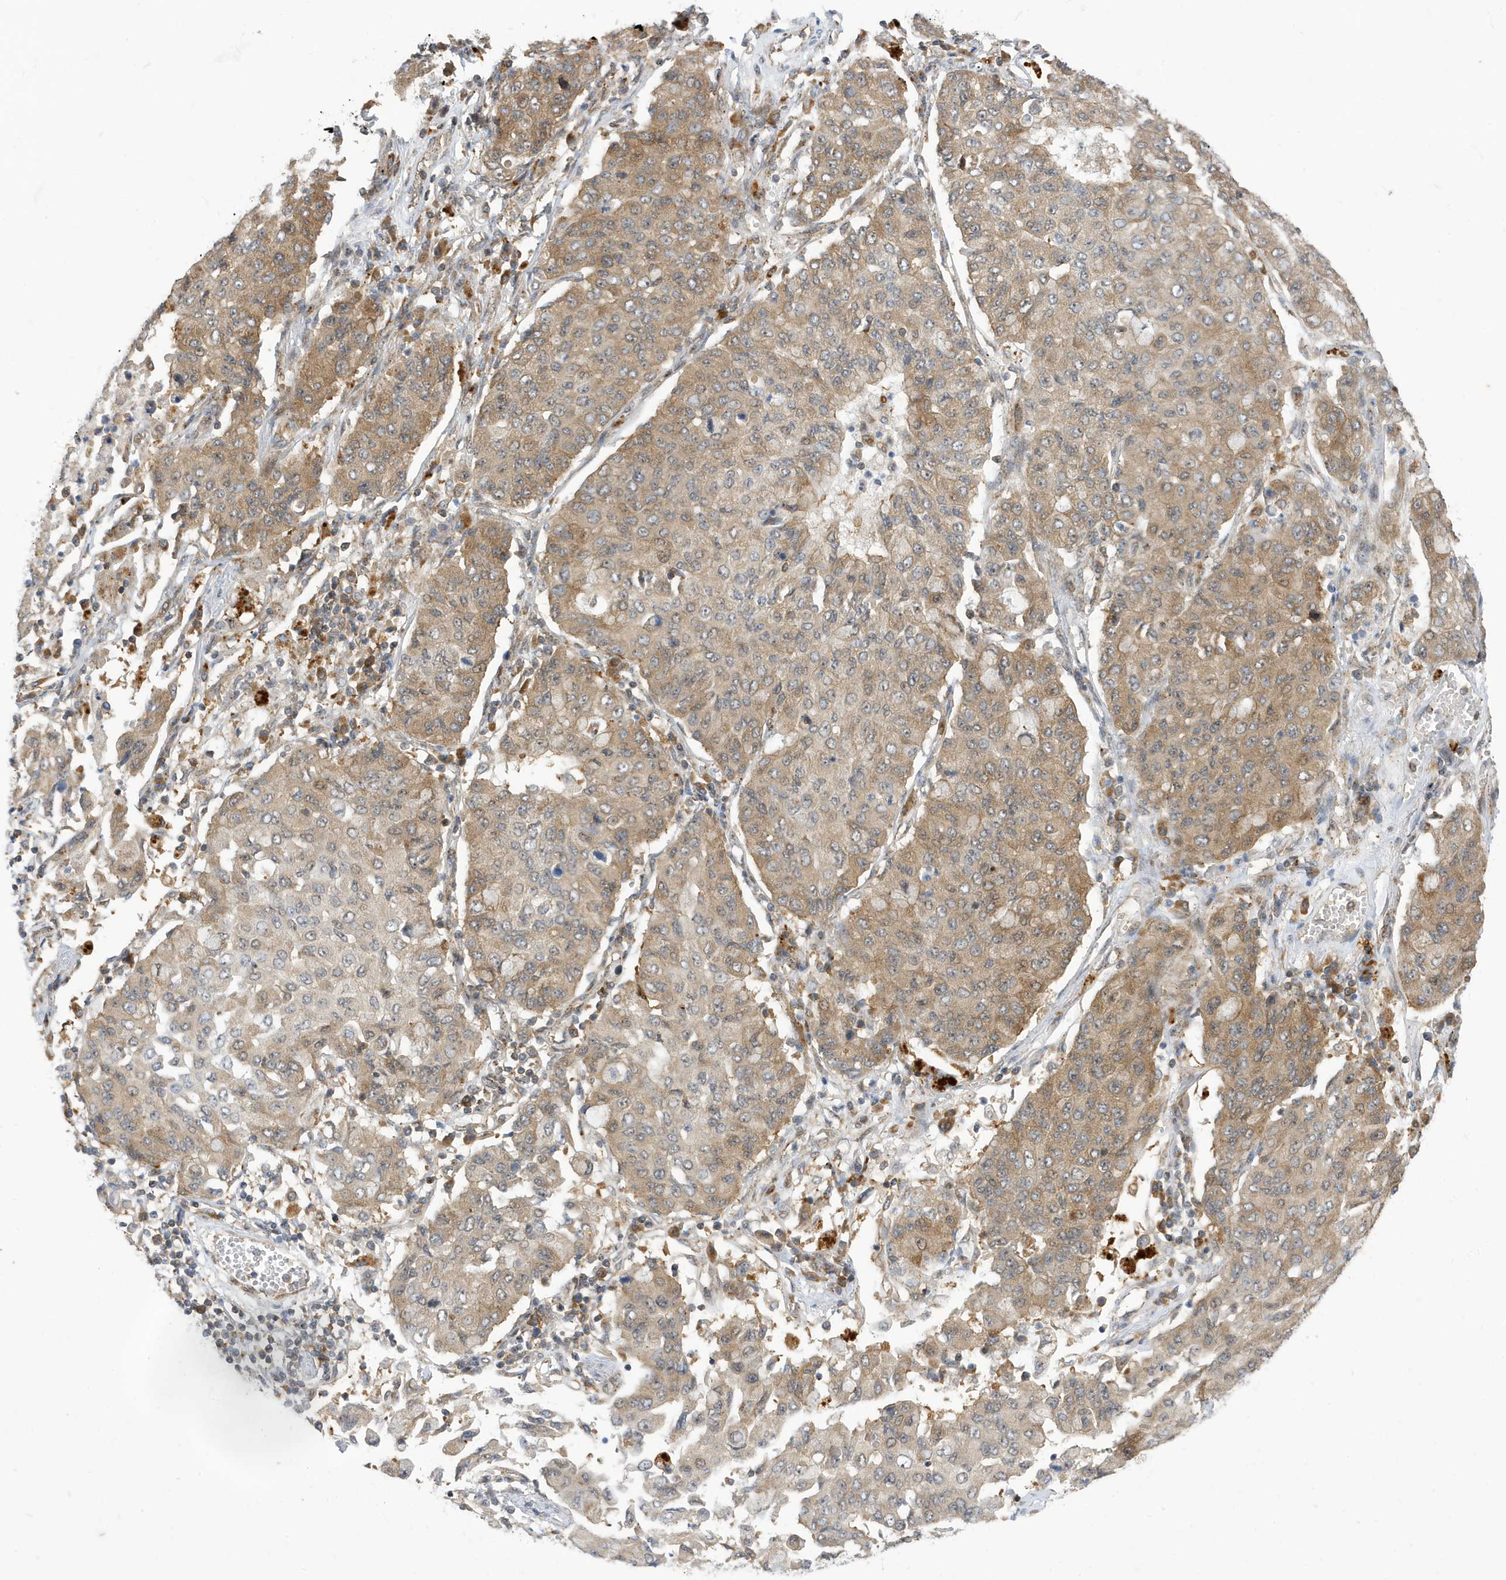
{"staining": {"intensity": "moderate", "quantity": ">75%", "location": "cytoplasmic/membranous"}, "tissue": "lung cancer", "cell_type": "Tumor cells", "image_type": "cancer", "snomed": [{"axis": "morphology", "description": "Squamous cell carcinoma, NOS"}, {"axis": "topography", "description": "Lung"}], "caption": "Moderate cytoplasmic/membranous protein expression is appreciated in approximately >75% of tumor cells in lung cancer.", "gene": "ZNF507", "patient": {"sex": "male", "age": 74}}